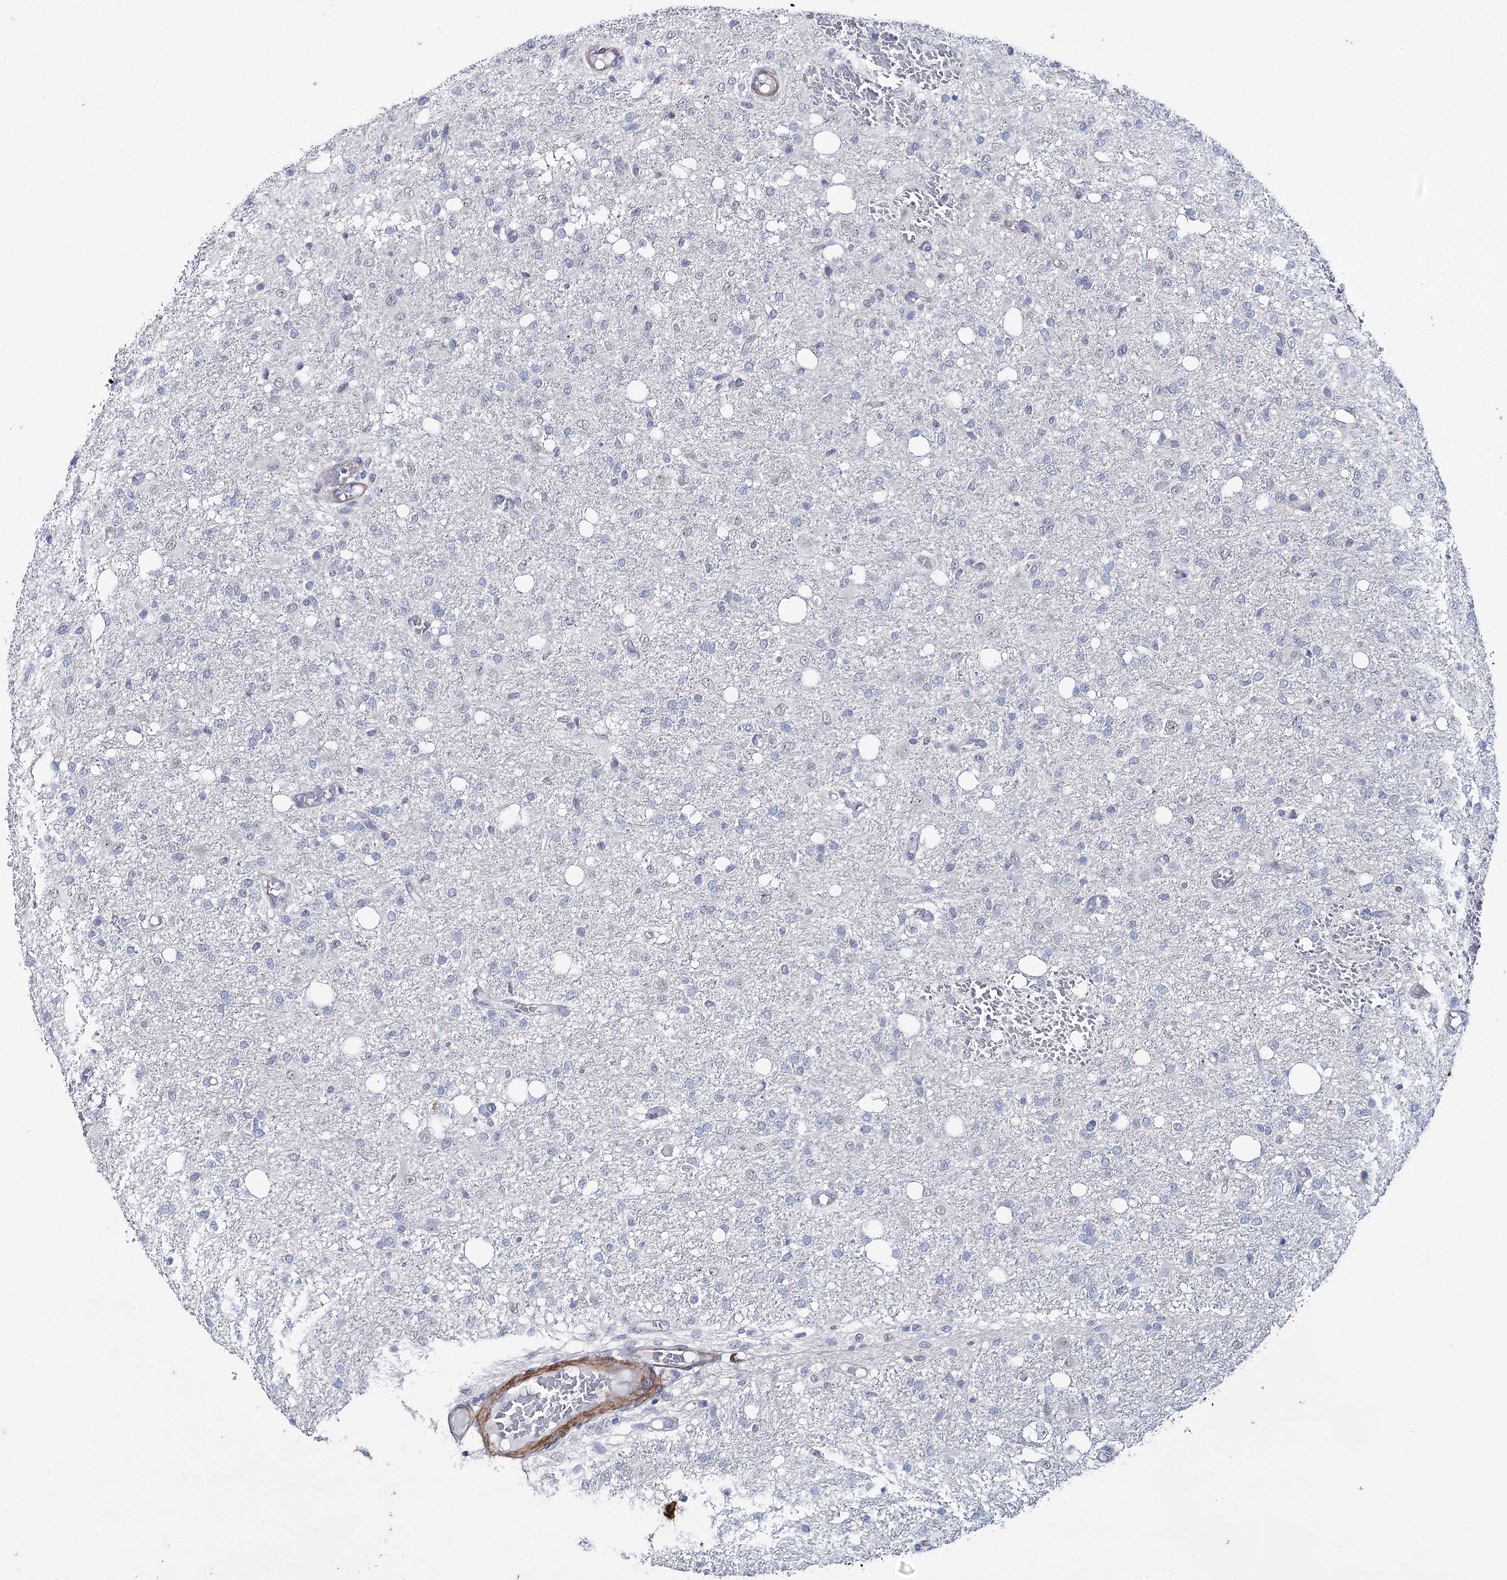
{"staining": {"intensity": "negative", "quantity": "none", "location": "none"}, "tissue": "glioma", "cell_type": "Tumor cells", "image_type": "cancer", "snomed": [{"axis": "morphology", "description": "Glioma, malignant, High grade"}, {"axis": "topography", "description": "Brain"}], "caption": "This is an immunohistochemistry image of malignant high-grade glioma. There is no staining in tumor cells.", "gene": "AGXT2", "patient": {"sex": "female", "age": 59}}